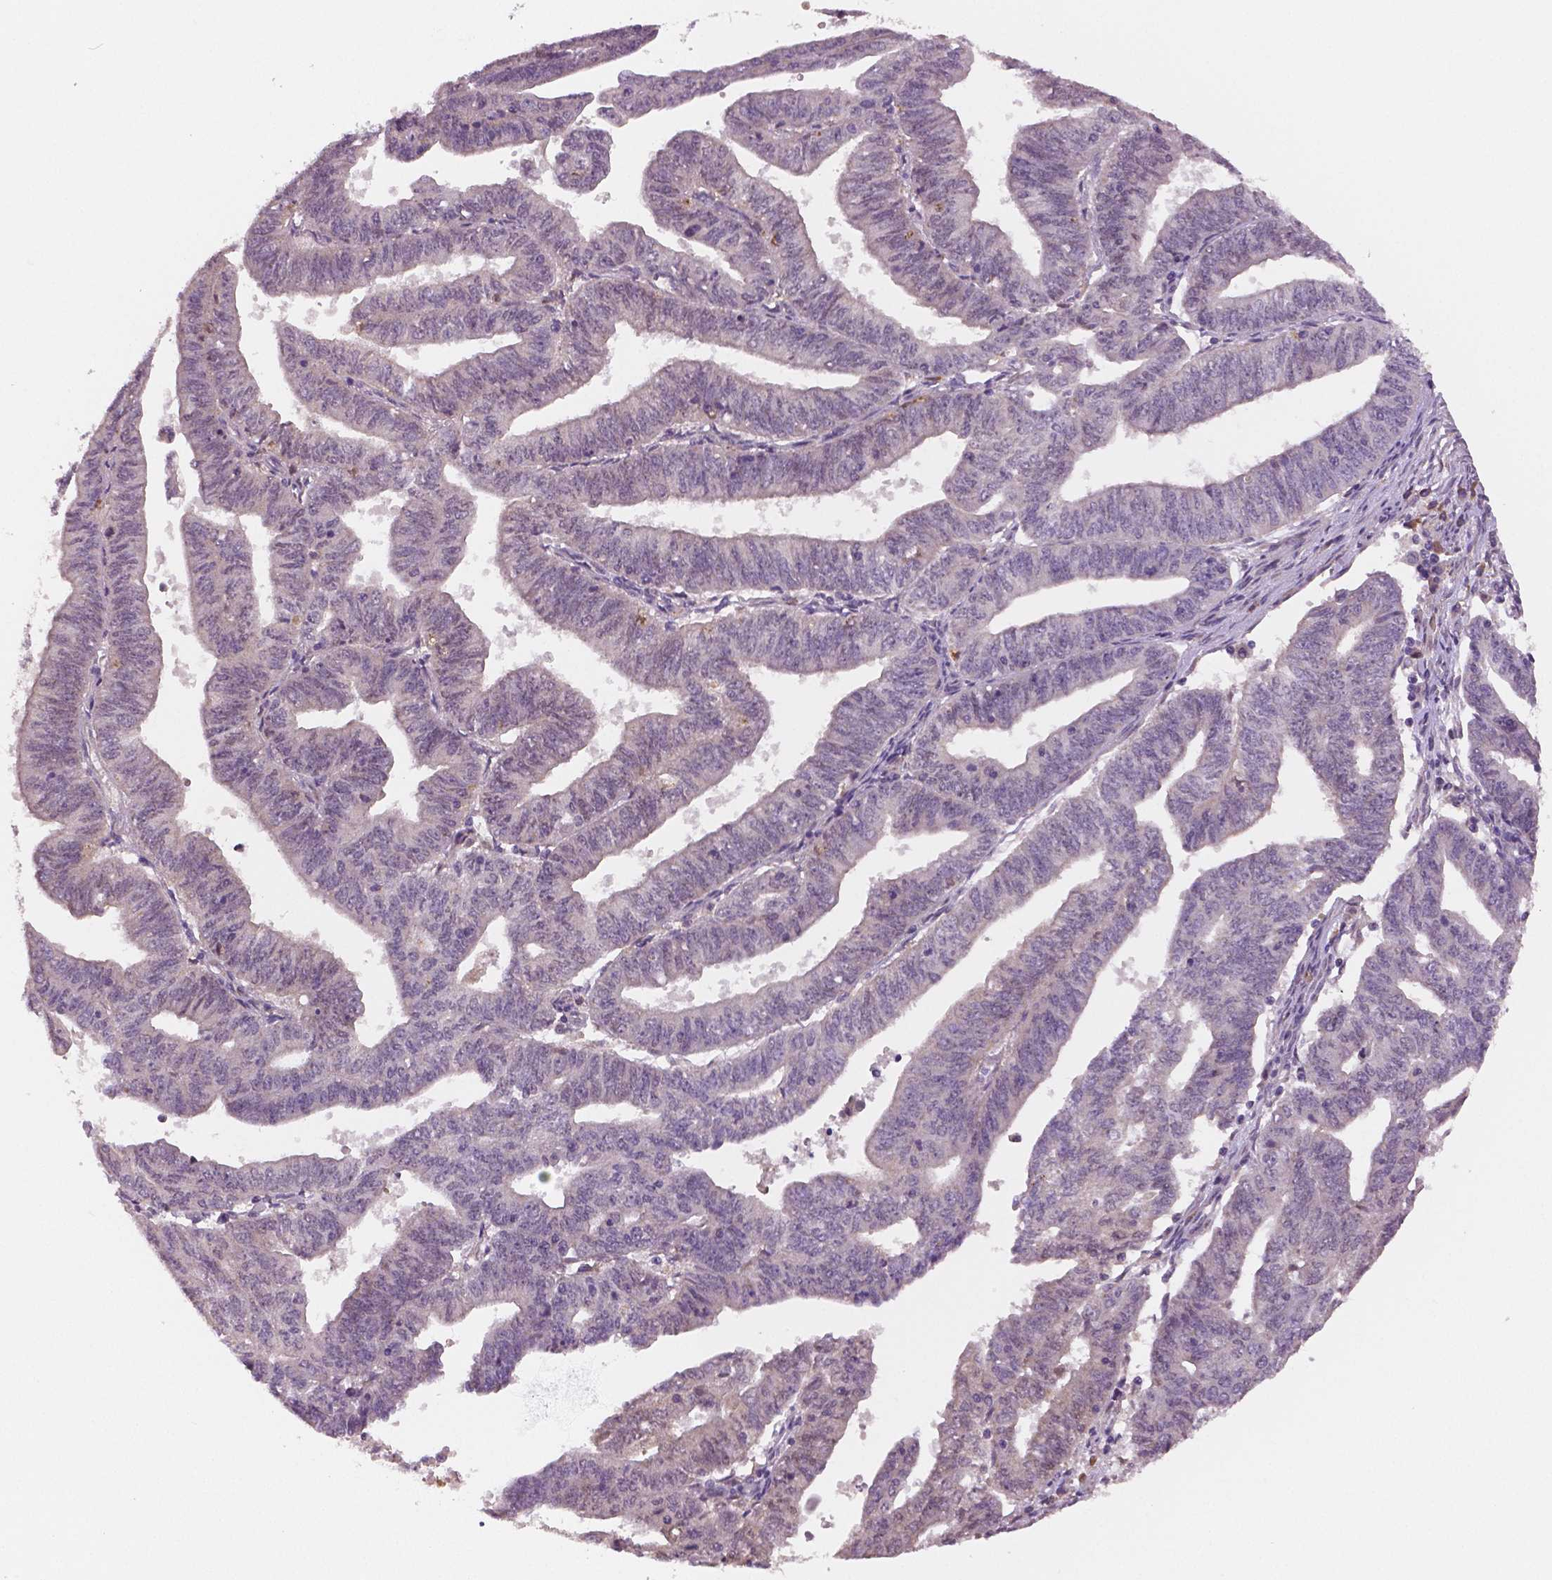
{"staining": {"intensity": "negative", "quantity": "none", "location": "none"}, "tissue": "endometrial cancer", "cell_type": "Tumor cells", "image_type": "cancer", "snomed": [{"axis": "morphology", "description": "Adenocarcinoma, NOS"}, {"axis": "topography", "description": "Endometrium"}], "caption": "High power microscopy photomicrograph of an IHC photomicrograph of endometrial cancer, revealing no significant expression in tumor cells.", "gene": "STAT3", "patient": {"sex": "female", "age": 82}}